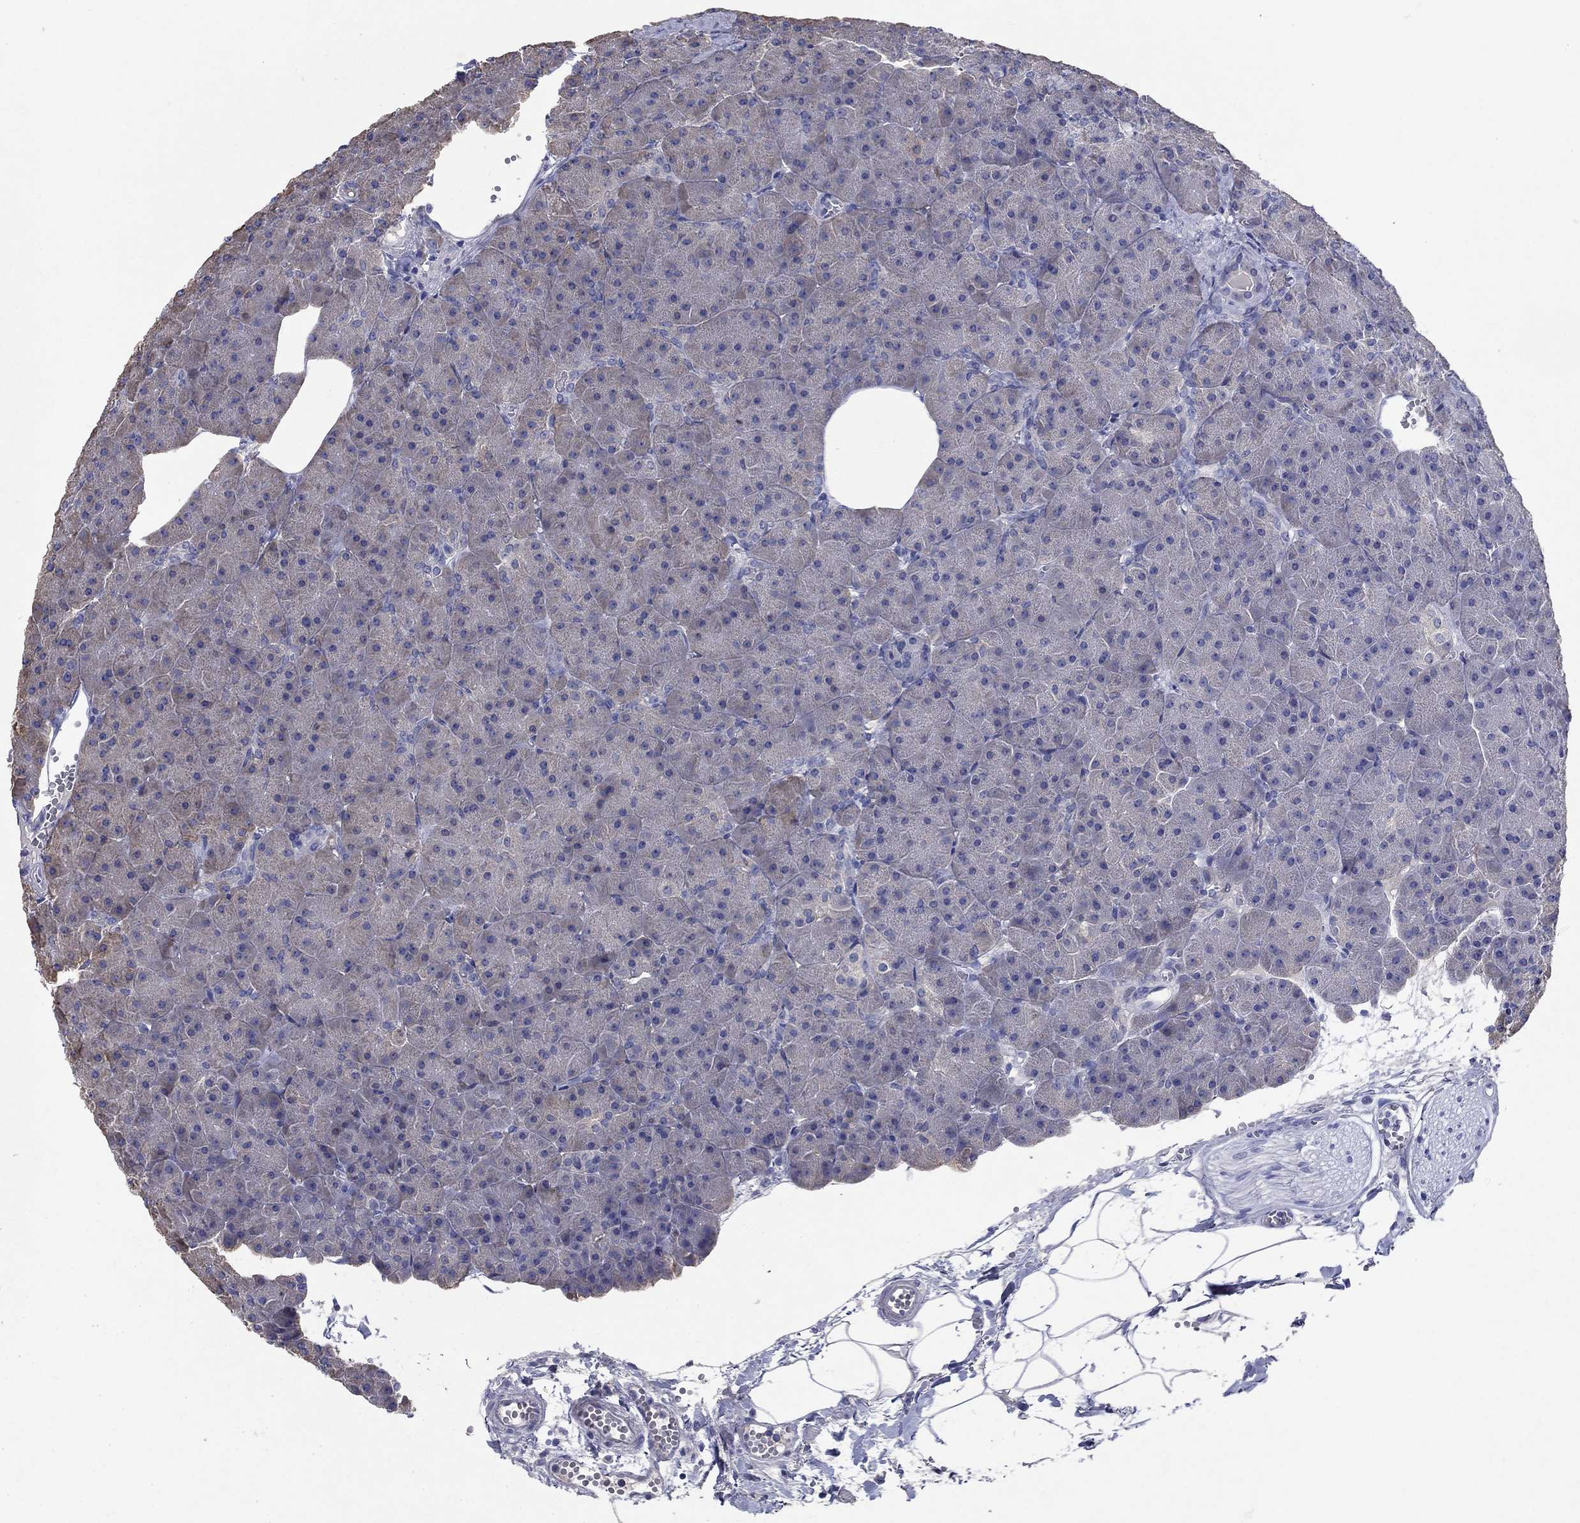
{"staining": {"intensity": "negative", "quantity": "none", "location": "none"}, "tissue": "pancreas", "cell_type": "Exocrine glandular cells", "image_type": "normal", "snomed": [{"axis": "morphology", "description": "Normal tissue, NOS"}, {"axis": "topography", "description": "Pancreas"}], "caption": "Pancreas was stained to show a protein in brown. There is no significant staining in exocrine glandular cells. Brightfield microscopy of immunohistochemistry stained with DAB (3,3'-diaminobenzidine) (brown) and hematoxylin (blue), captured at high magnification.", "gene": "SULT2B1", "patient": {"sex": "male", "age": 61}}